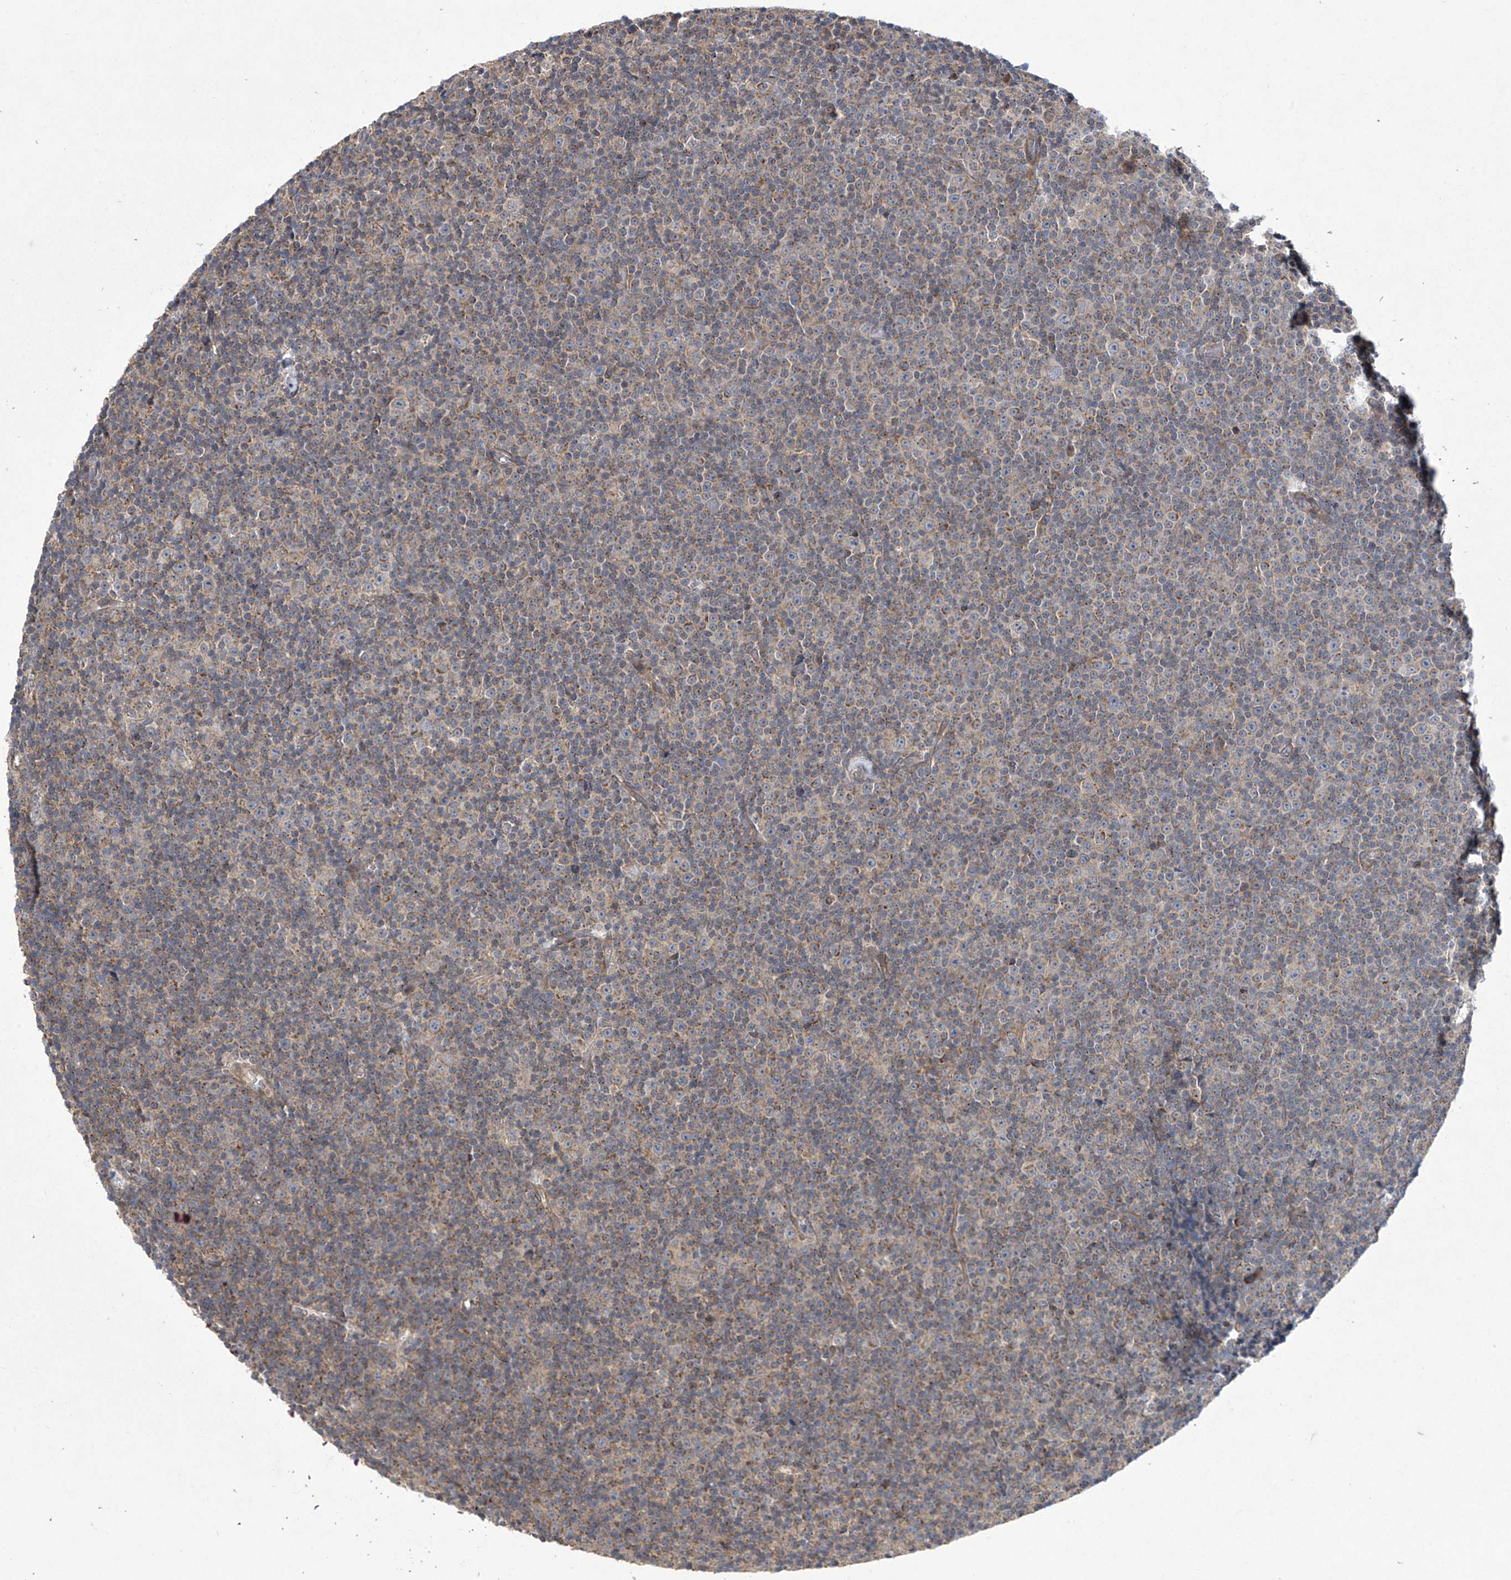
{"staining": {"intensity": "weak", "quantity": "25%-75%", "location": "cytoplasmic/membranous"}, "tissue": "lymphoma", "cell_type": "Tumor cells", "image_type": "cancer", "snomed": [{"axis": "morphology", "description": "Malignant lymphoma, non-Hodgkin's type, Low grade"}, {"axis": "topography", "description": "Lymph node"}], "caption": "Immunohistochemical staining of lymphoma exhibits weak cytoplasmic/membranous protein expression in about 25%-75% of tumor cells.", "gene": "TRIM60", "patient": {"sex": "female", "age": 67}}